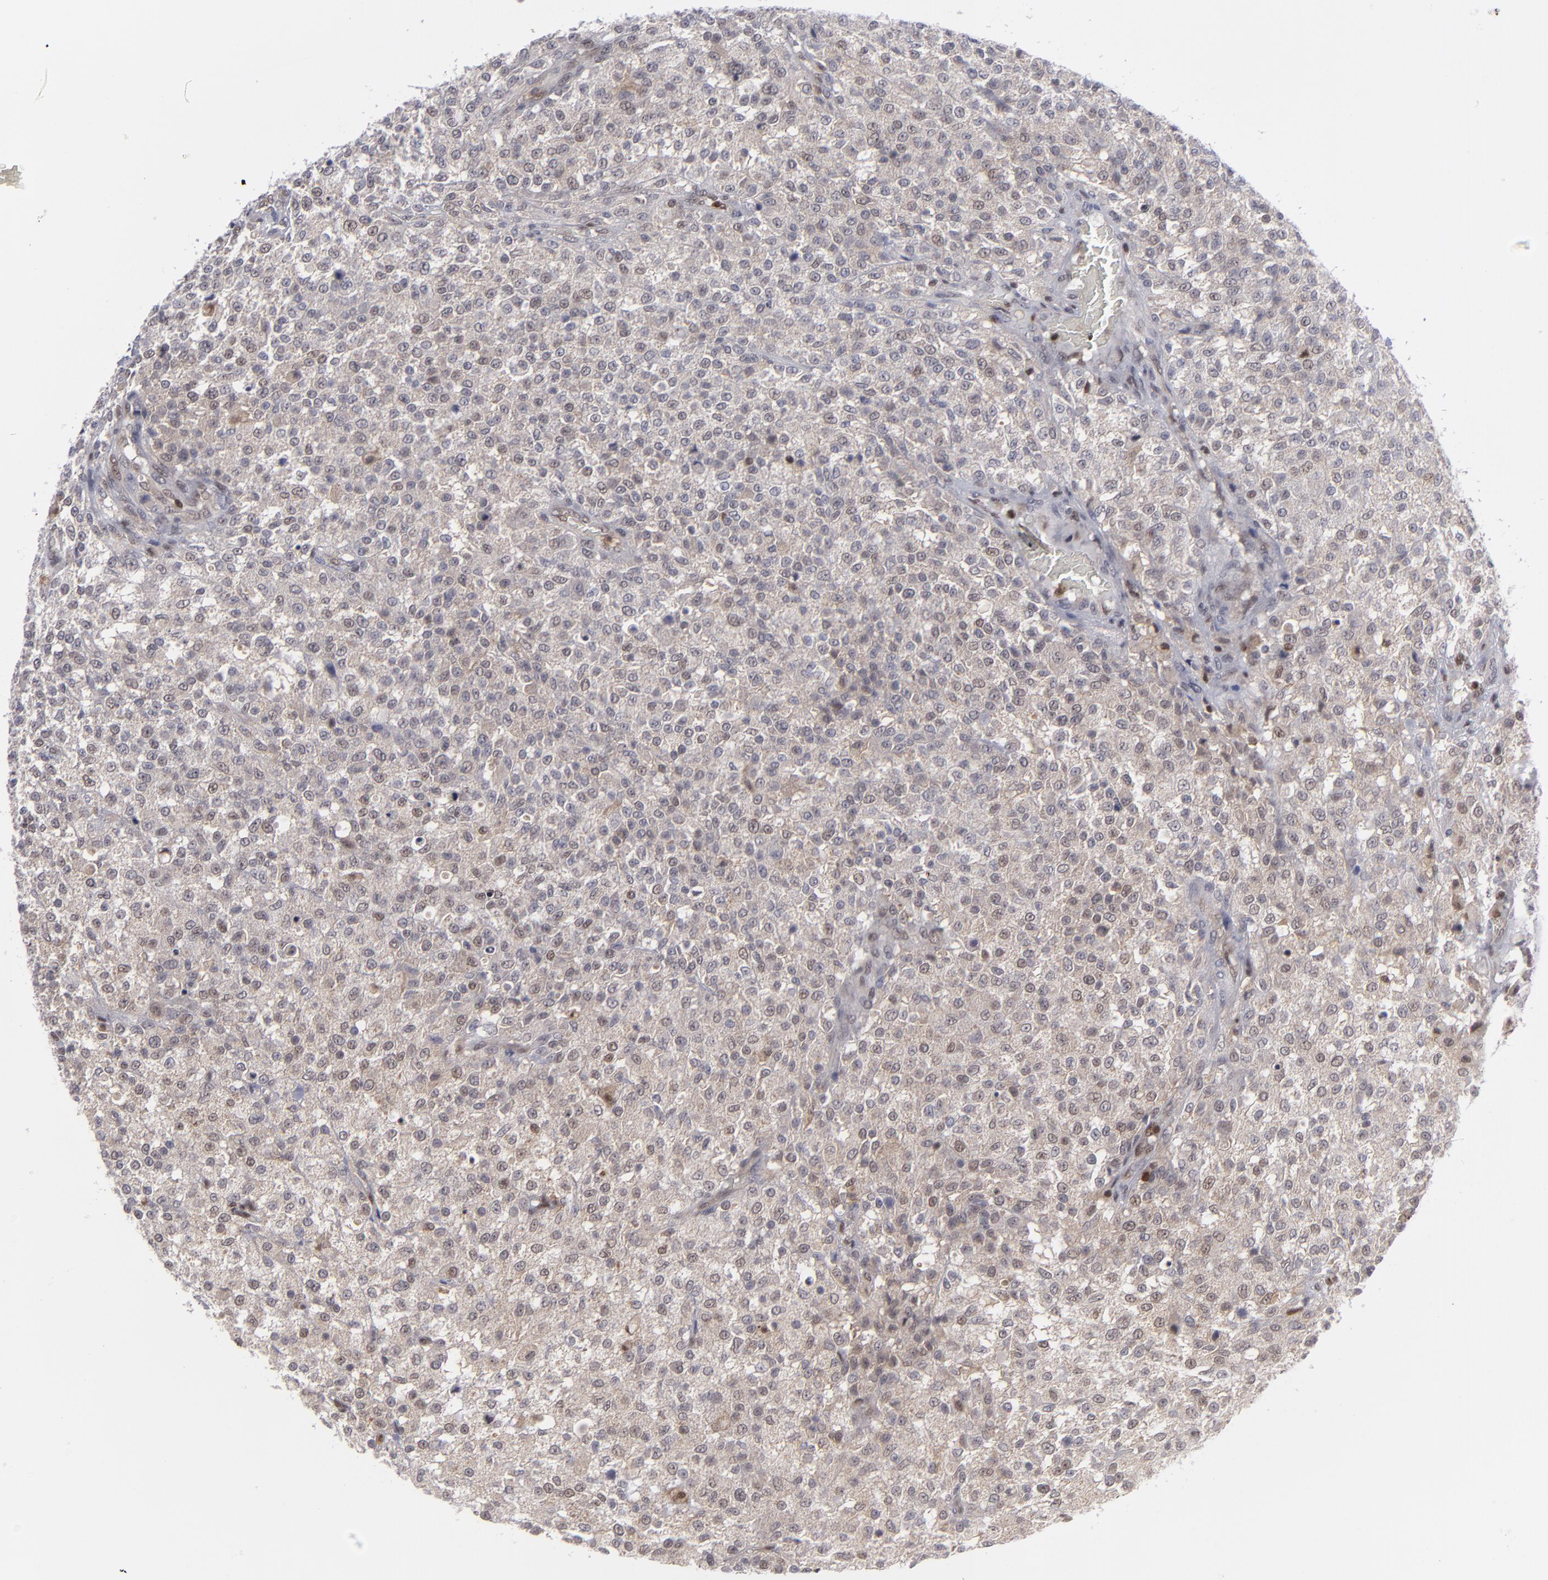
{"staining": {"intensity": "weak", "quantity": ">75%", "location": "cytoplasmic/membranous,nuclear"}, "tissue": "testis cancer", "cell_type": "Tumor cells", "image_type": "cancer", "snomed": [{"axis": "morphology", "description": "Seminoma, NOS"}, {"axis": "topography", "description": "Testis"}], "caption": "This is a histology image of immunohistochemistry staining of seminoma (testis), which shows weak staining in the cytoplasmic/membranous and nuclear of tumor cells.", "gene": "GSR", "patient": {"sex": "male", "age": 59}}